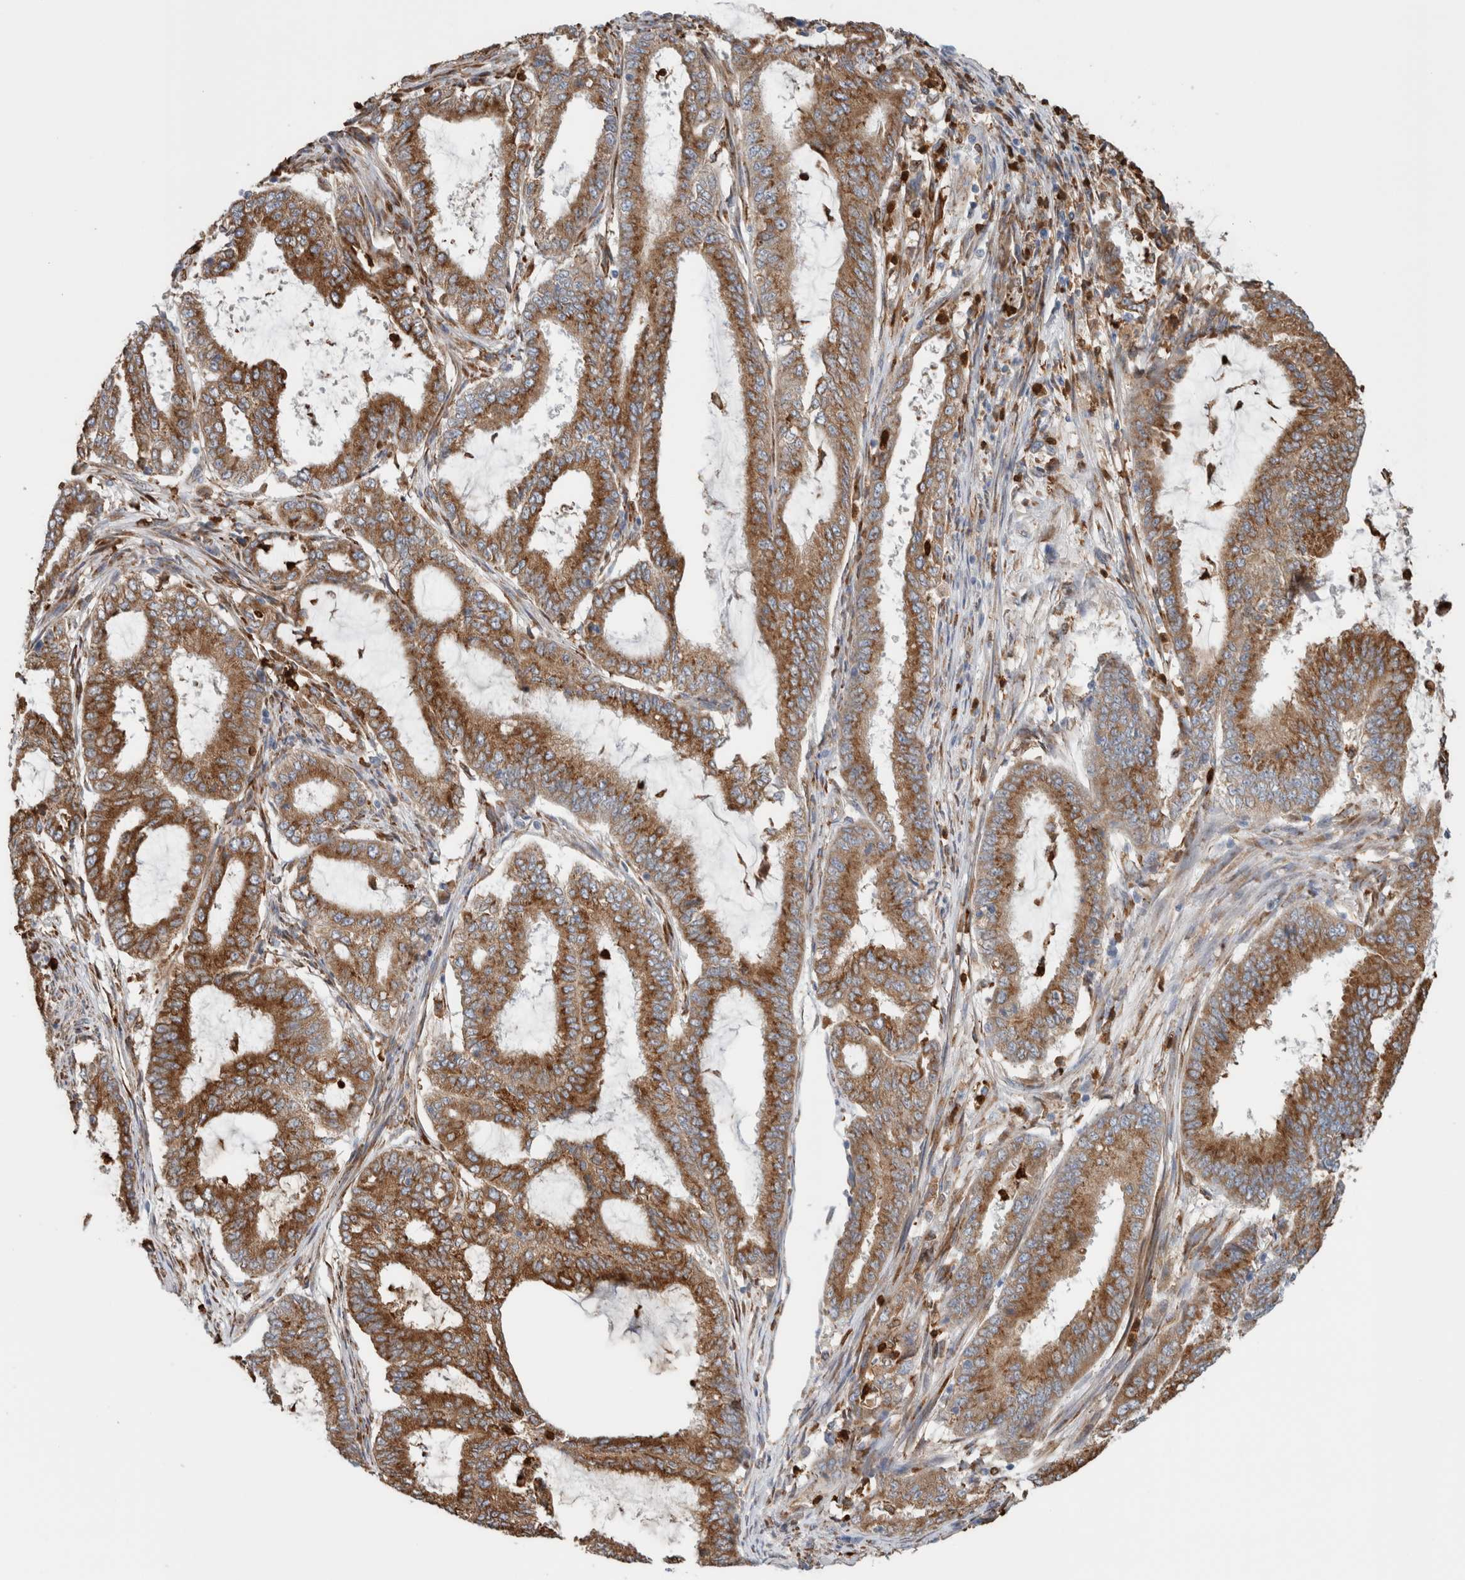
{"staining": {"intensity": "moderate", "quantity": ">75%", "location": "cytoplasmic/membranous"}, "tissue": "endometrial cancer", "cell_type": "Tumor cells", "image_type": "cancer", "snomed": [{"axis": "morphology", "description": "Adenocarcinoma, NOS"}, {"axis": "topography", "description": "Endometrium"}], "caption": "Endometrial cancer (adenocarcinoma) stained with a brown dye demonstrates moderate cytoplasmic/membranous positive positivity in about >75% of tumor cells.", "gene": "P4HA1", "patient": {"sex": "female", "age": 51}}